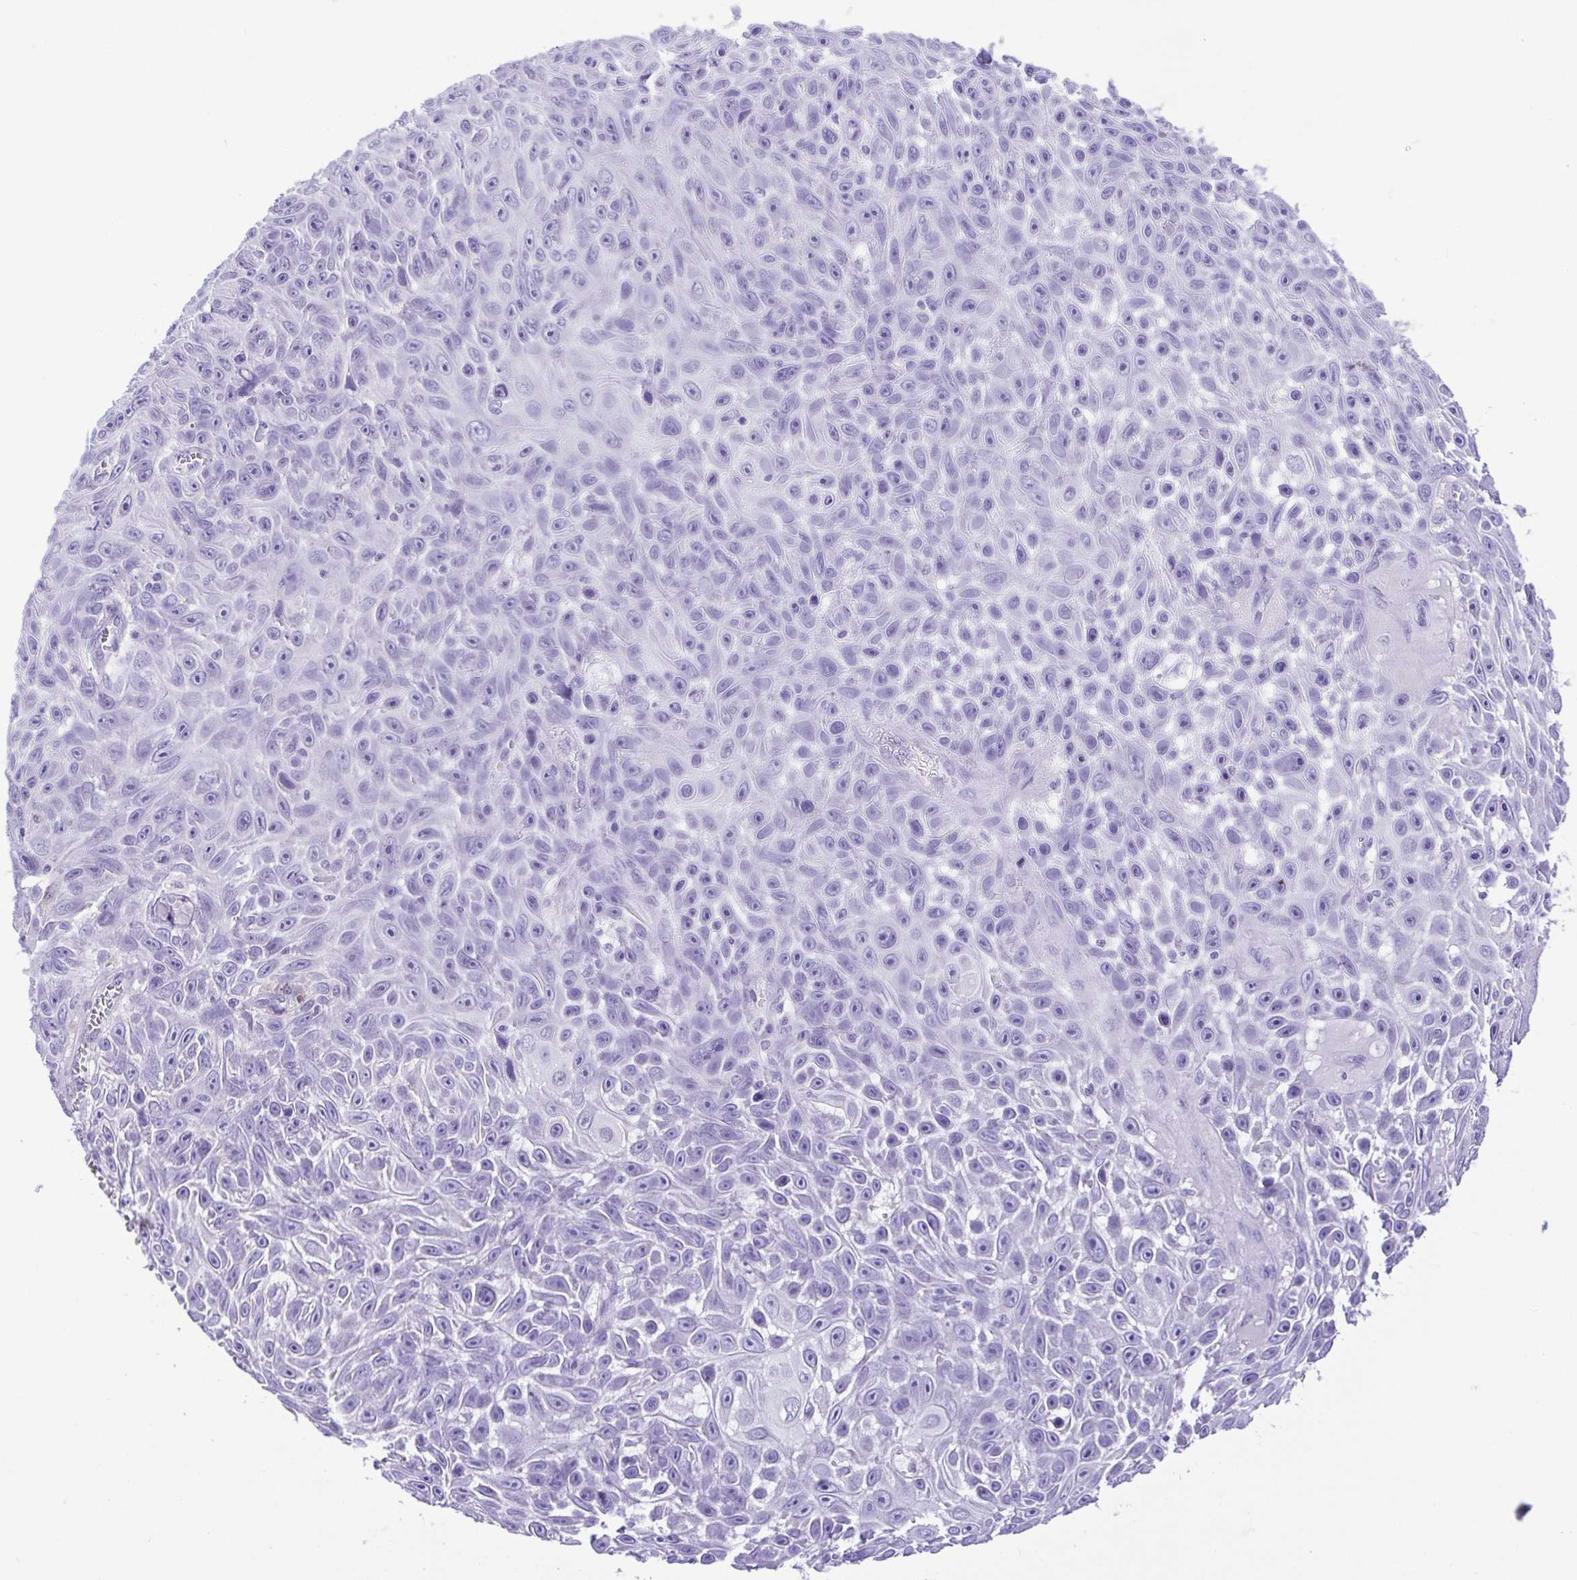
{"staining": {"intensity": "negative", "quantity": "none", "location": "none"}, "tissue": "skin cancer", "cell_type": "Tumor cells", "image_type": "cancer", "snomed": [{"axis": "morphology", "description": "Squamous cell carcinoma, NOS"}, {"axis": "topography", "description": "Skin"}], "caption": "The immunohistochemistry (IHC) photomicrograph has no significant positivity in tumor cells of skin cancer (squamous cell carcinoma) tissue. (Stains: DAB (3,3'-diaminobenzidine) IHC with hematoxylin counter stain, Microscopy: brightfield microscopy at high magnification).", "gene": "CDSN", "patient": {"sex": "male", "age": 82}}